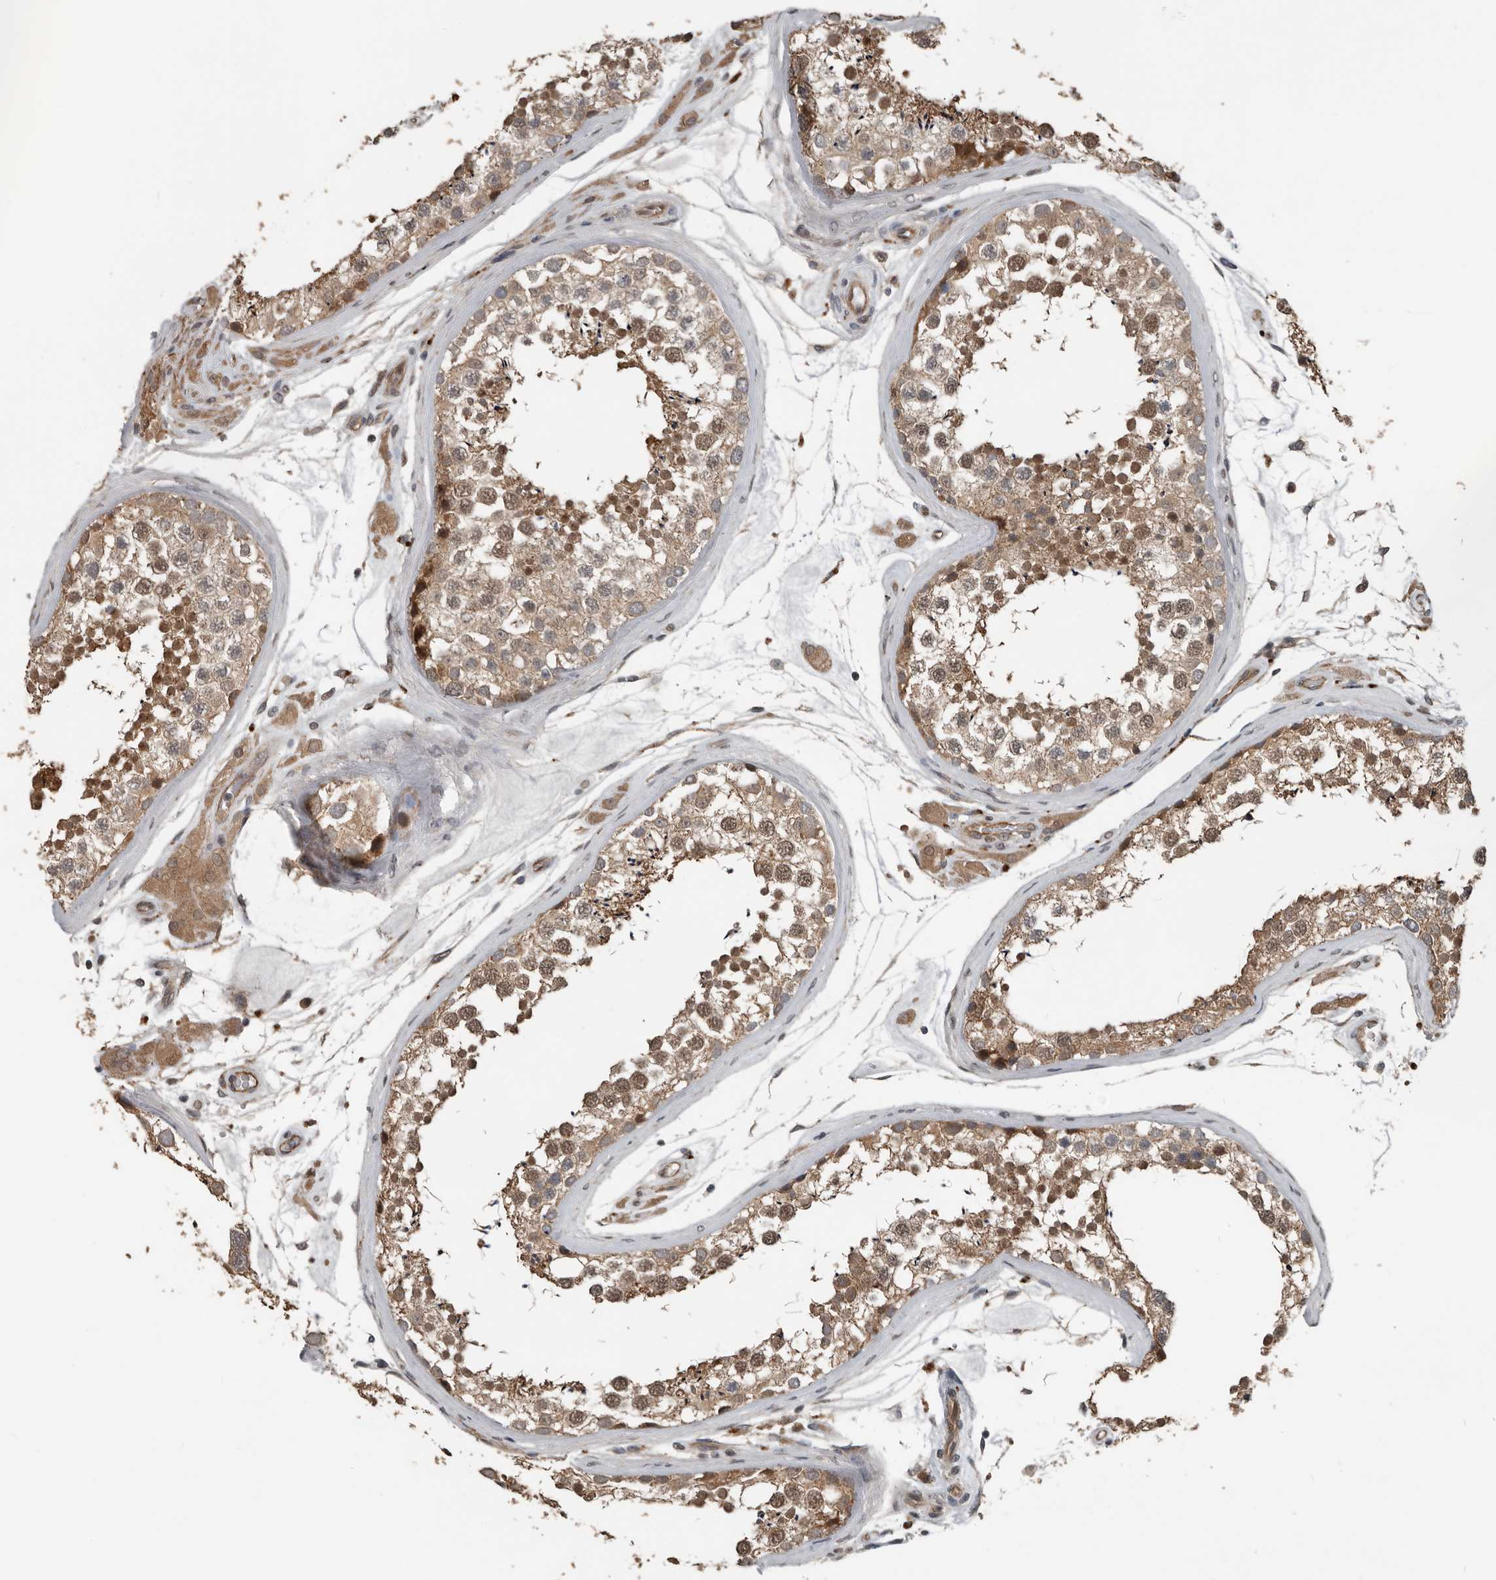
{"staining": {"intensity": "moderate", "quantity": ">75%", "location": "cytoplasmic/membranous,nuclear"}, "tissue": "testis", "cell_type": "Cells in seminiferous ducts", "image_type": "normal", "snomed": [{"axis": "morphology", "description": "Normal tissue, NOS"}, {"axis": "topography", "description": "Testis"}], "caption": "A histopathology image showing moderate cytoplasmic/membranous,nuclear expression in about >75% of cells in seminiferous ducts in unremarkable testis, as visualized by brown immunohistochemical staining.", "gene": "YOD1", "patient": {"sex": "male", "age": 46}}